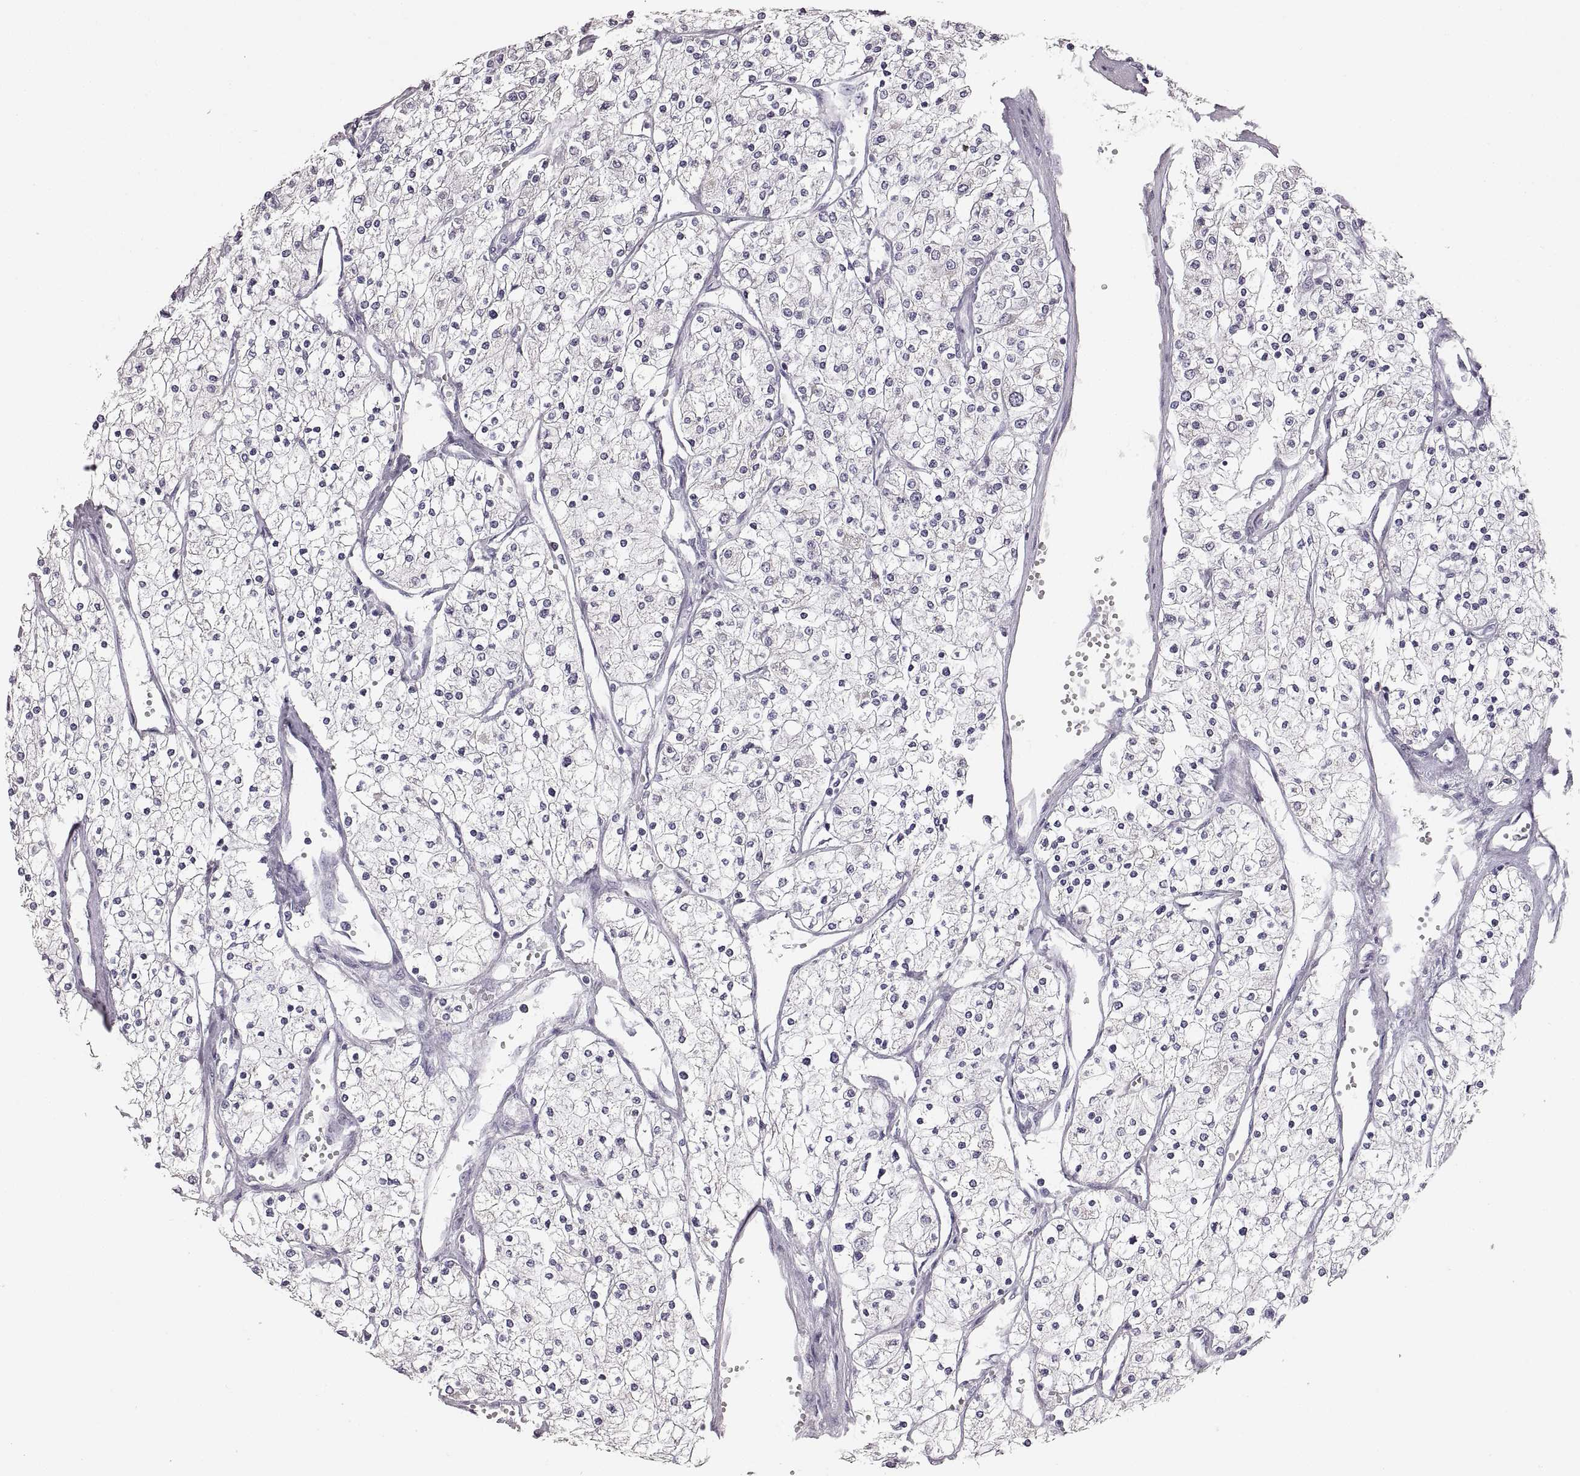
{"staining": {"intensity": "negative", "quantity": "none", "location": "none"}, "tissue": "renal cancer", "cell_type": "Tumor cells", "image_type": "cancer", "snomed": [{"axis": "morphology", "description": "Adenocarcinoma, NOS"}, {"axis": "topography", "description": "Kidney"}], "caption": "The photomicrograph displays no staining of tumor cells in renal adenocarcinoma.", "gene": "RDH13", "patient": {"sex": "male", "age": 80}}